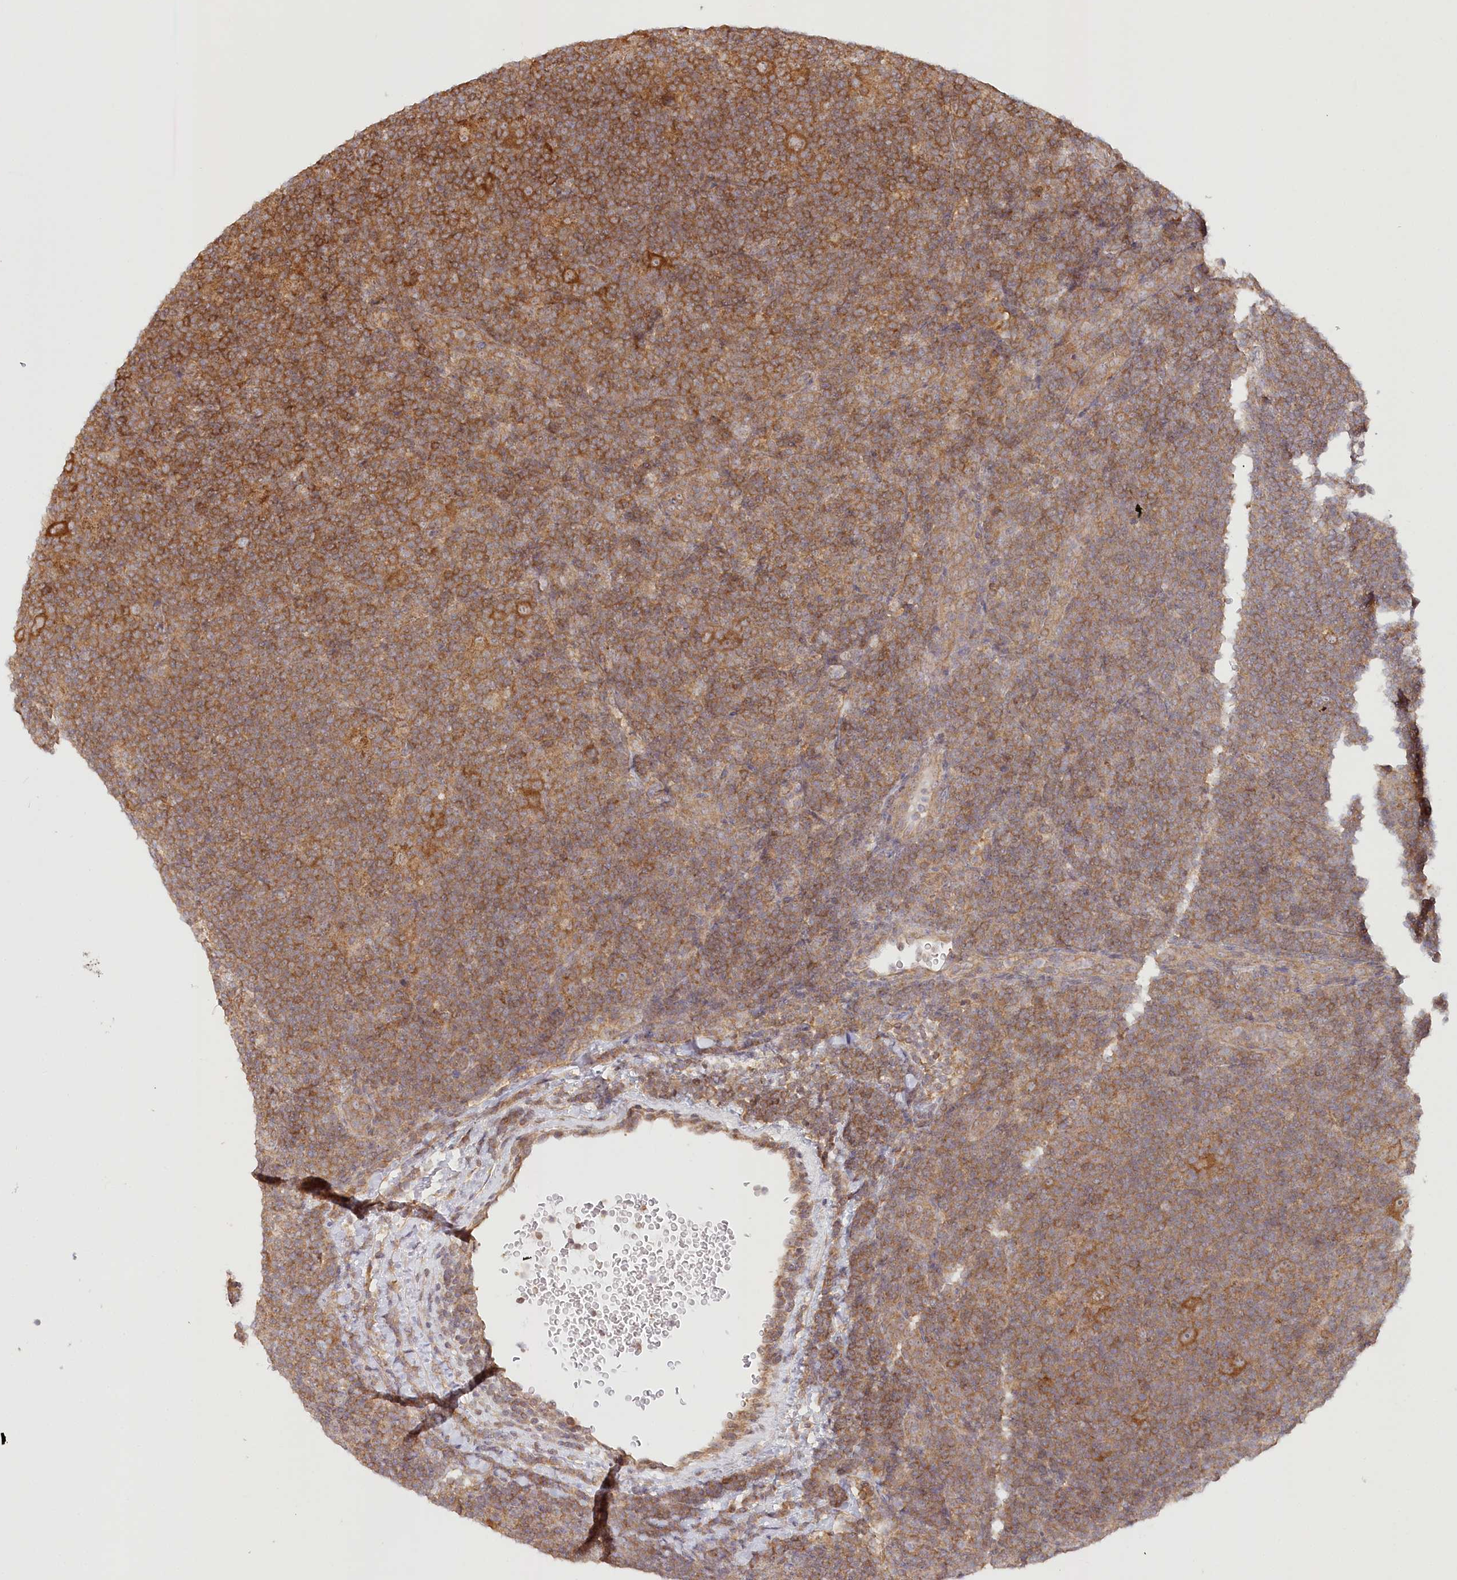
{"staining": {"intensity": "moderate", "quantity": ">75%", "location": "cytoplasmic/membranous"}, "tissue": "lymphoma", "cell_type": "Tumor cells", "image_type": "cancer", "snomed": [{"axis": "morphology", "description": "Hodgkin's disease, NOS"}, {"axis": "topography", "description": "Lymph node"}], "caption": "Approximately >75% of tumor cells in Hodgkin's disease show moderate cytoplasmic/membranous protein positivity as visualized by brown immunohistochemical staining.", "gene": "INPP4B", "patient": {"sex": "female", "age": 57}}